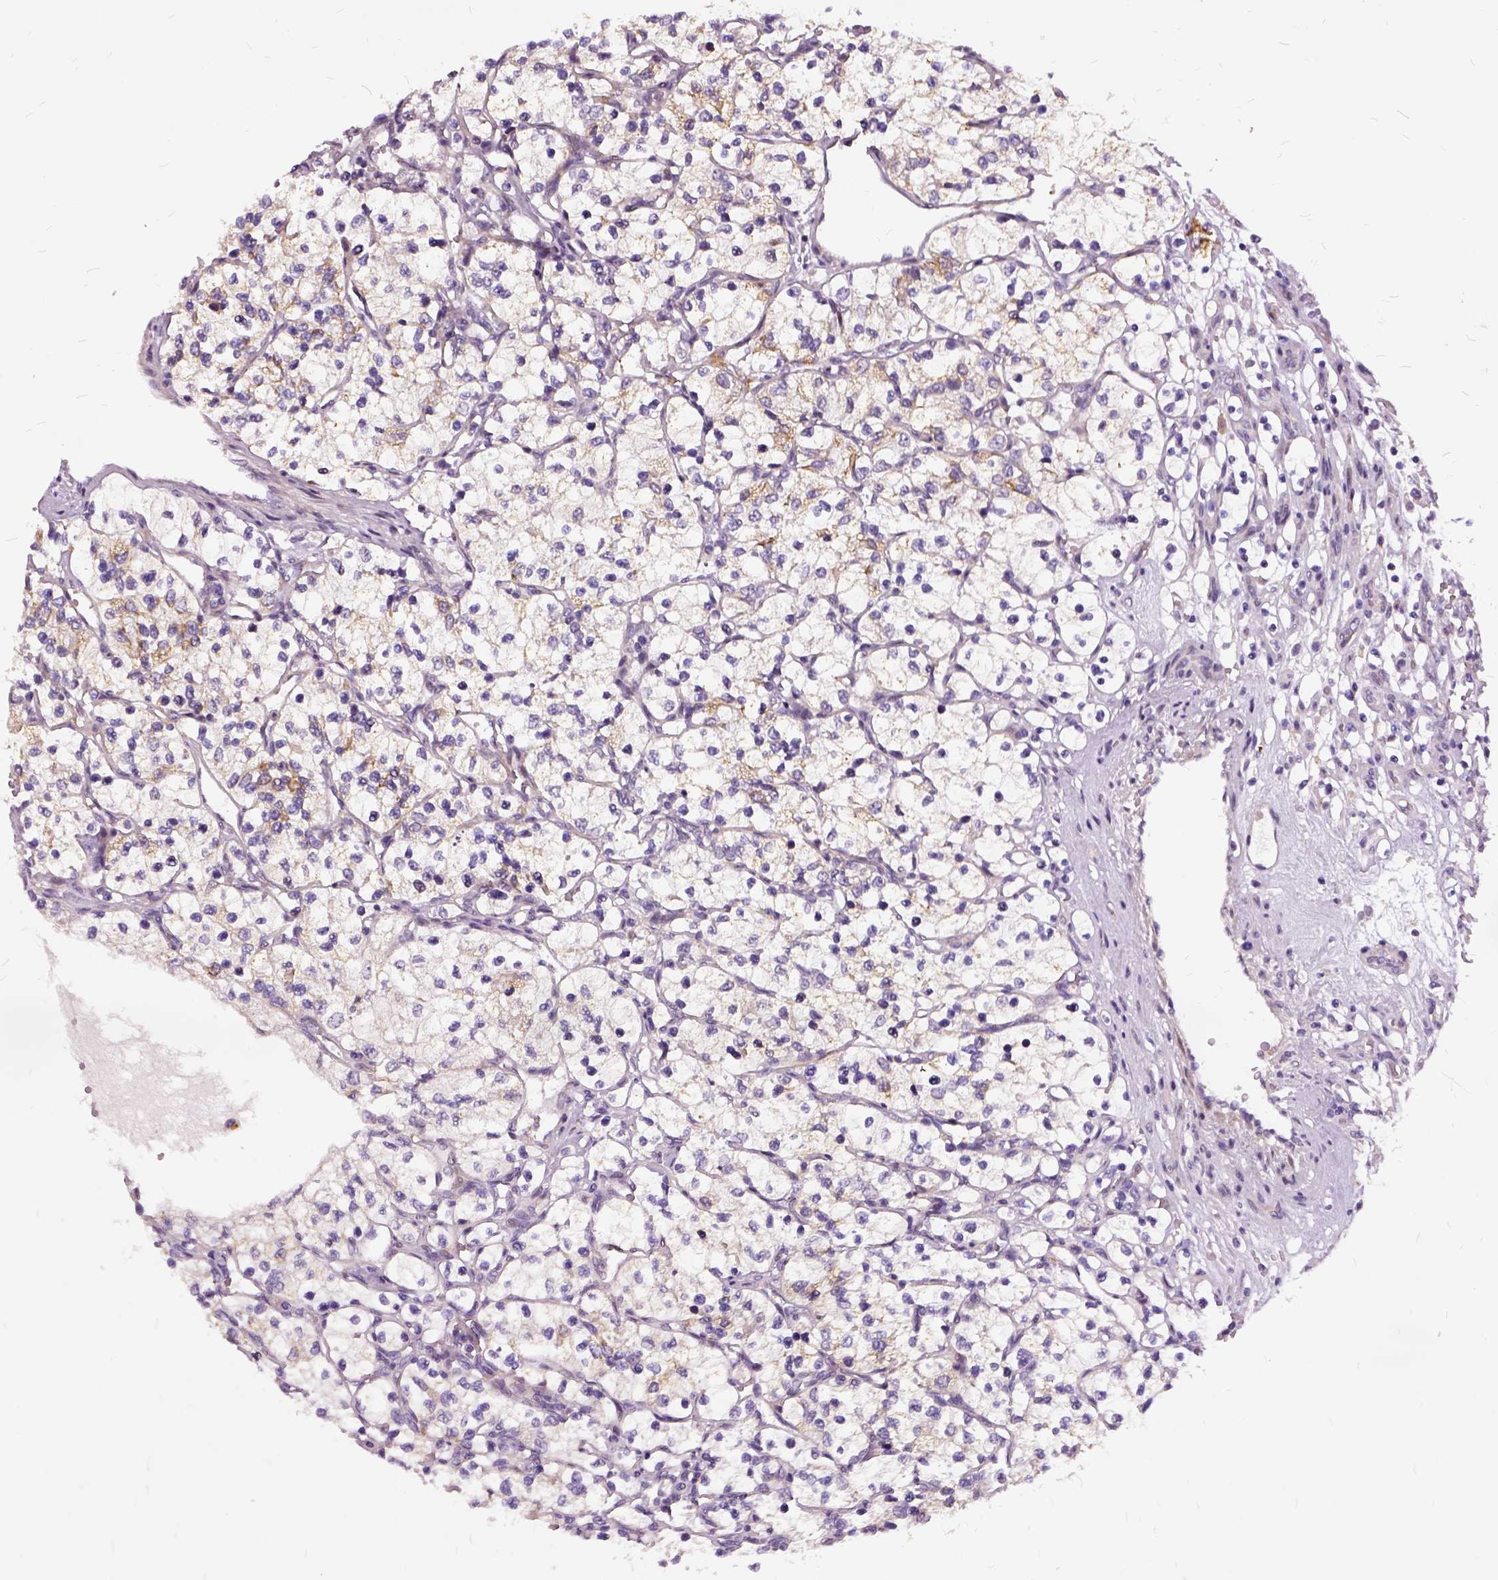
{"staining": {"intensity": "negative", "quantity": "none", "location": "none"}, "tissue": "renal cancer", "cell_type": "Tumor cells", "image_type": "cancer", "snomed": [{"axis": "morphology", "description": "Adenocarcinoma, NOS"}, {"axis": "topography", "description": "Kidney"}], "caption": "This is an immunohistochemistry (IHC) histopathology image of renal cancer. There is no staining in tumor cells.", "gene": "ILRUN", "patient": {"sex": "female", "age": 69}}